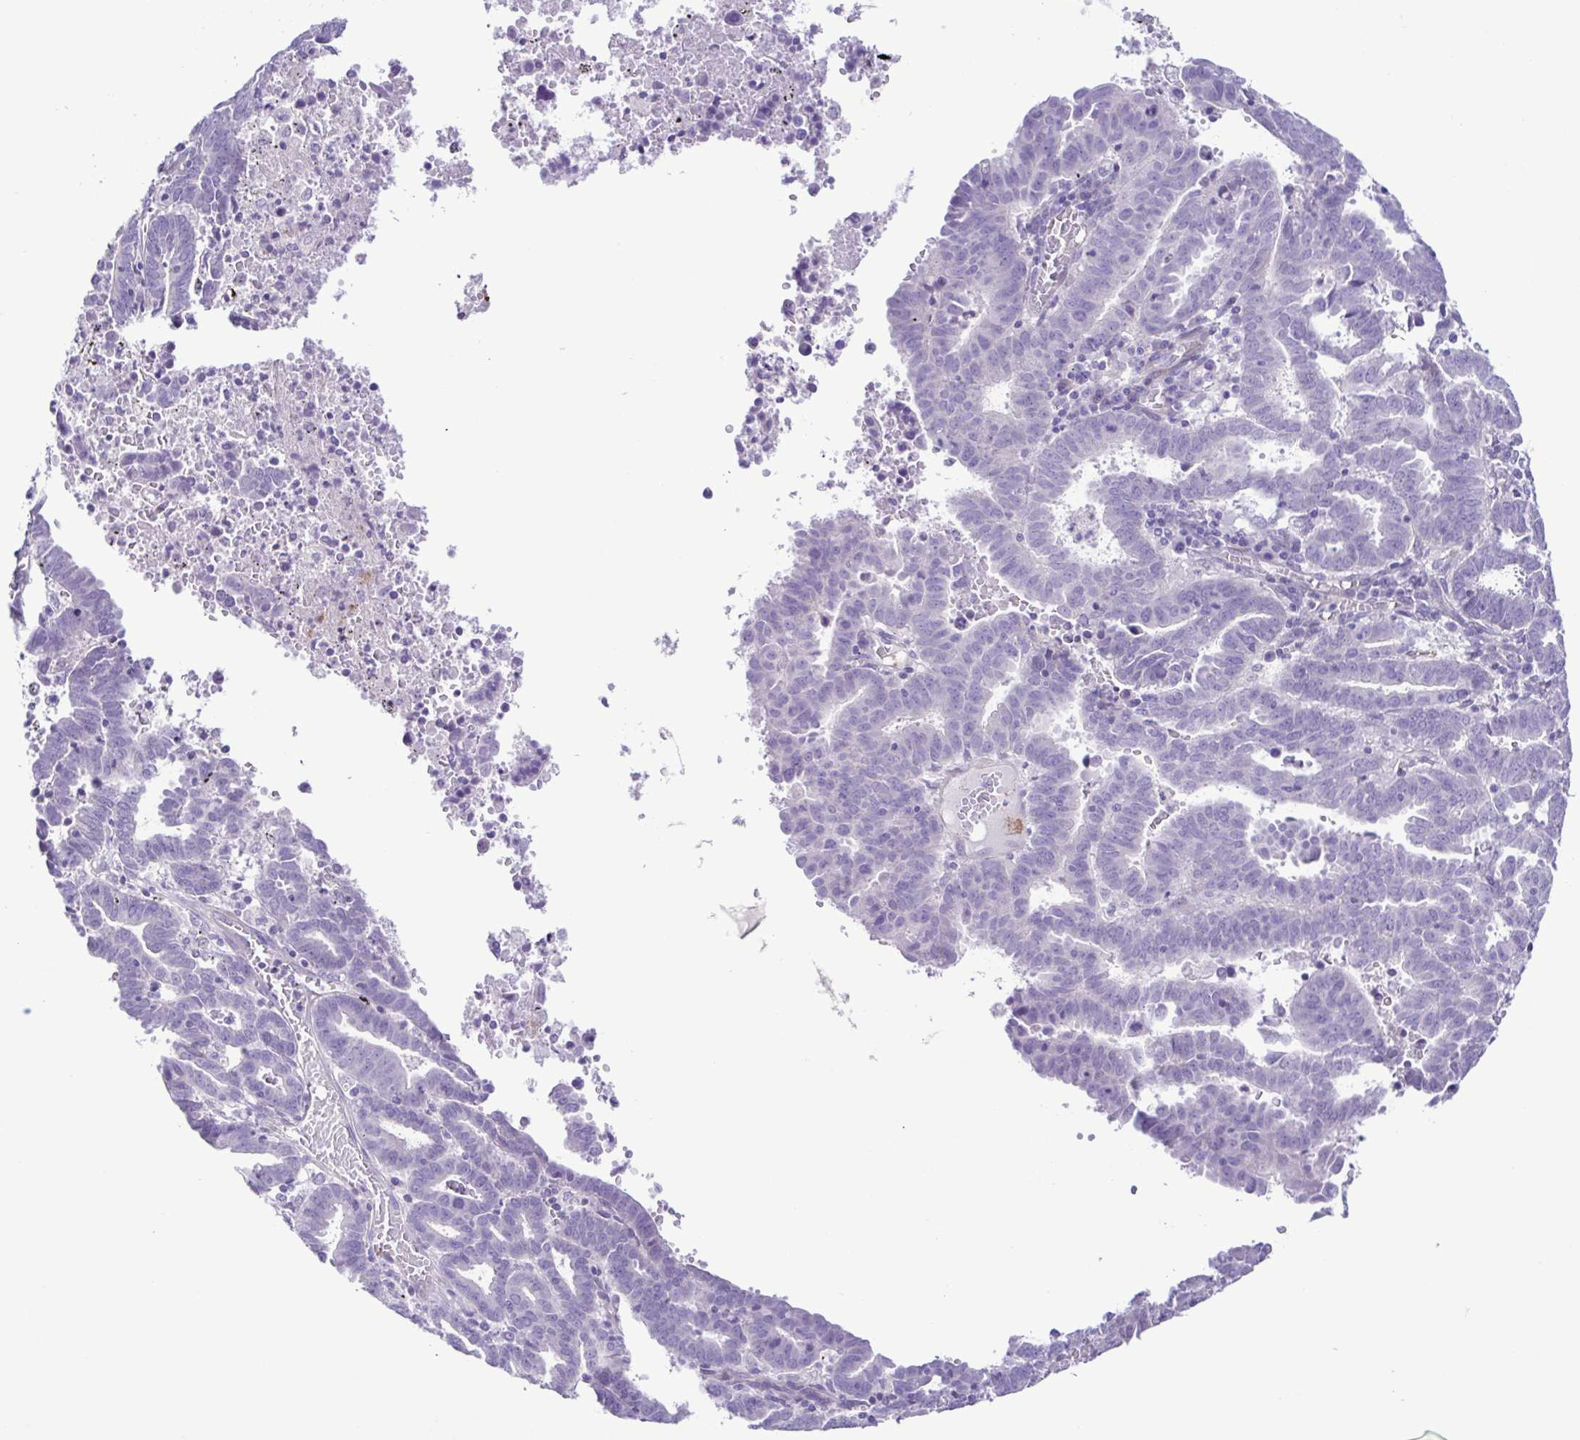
{"staining": {"intensity": "negative", "quantity": "none", "location": "none"}, "tissue": "endometrial cancer", "cell_type": "Tumor cells", "image_type": "cancer", "snomed": [{"axis": "morphology", "description": "Adenocarcinoma, NOS"}, {"axis": "topography", "description": "Uterus"}], "caption": "Tumor cells show no significant protein staining in endometrial cancer.", "gene": "GABBR2", "patient": {"sex": "female", "age": 83}}